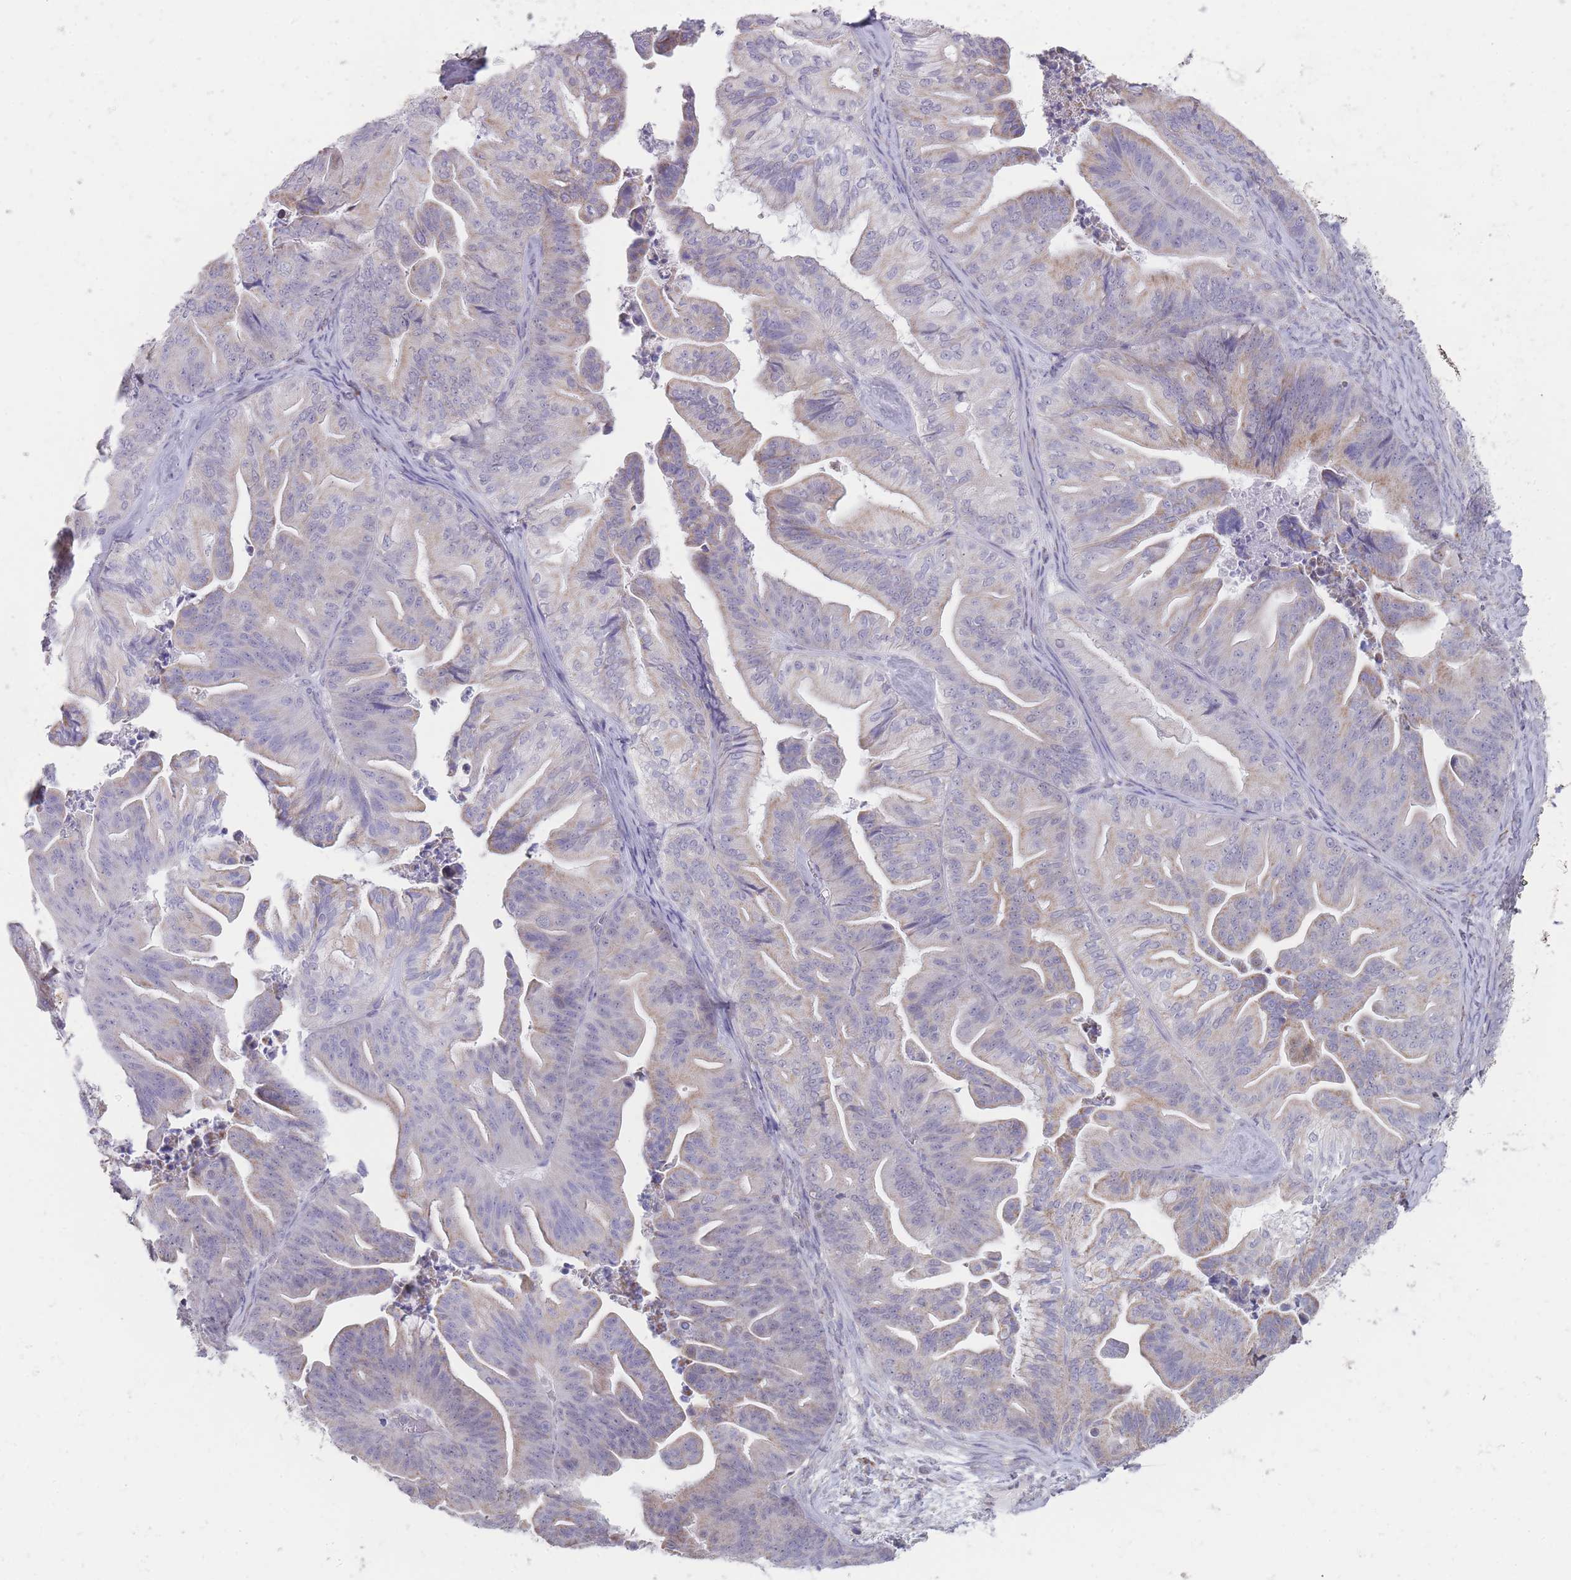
{"staining": {"intensity": "moderate", "quantity": "<25%", "location": "cytoplasmic/membranous"}, "tissue": "ovarian cancer", "cell_type": "Tumor cells", "image_type": "cancer", "snomed": [{"axis": "morphology", "description": "Cystadenocarcinoma, mucinous, NOS"}, {"axis": "topography", "description": "Ovary"}], "caption": "Protein staining of ovarian cancer tissue demonstrates moderate cytoplasmic/membranous expression in about <25% of tumor cells.", "gene": "ZBTB24", "patient": {"sex": "female", "age": 67}}